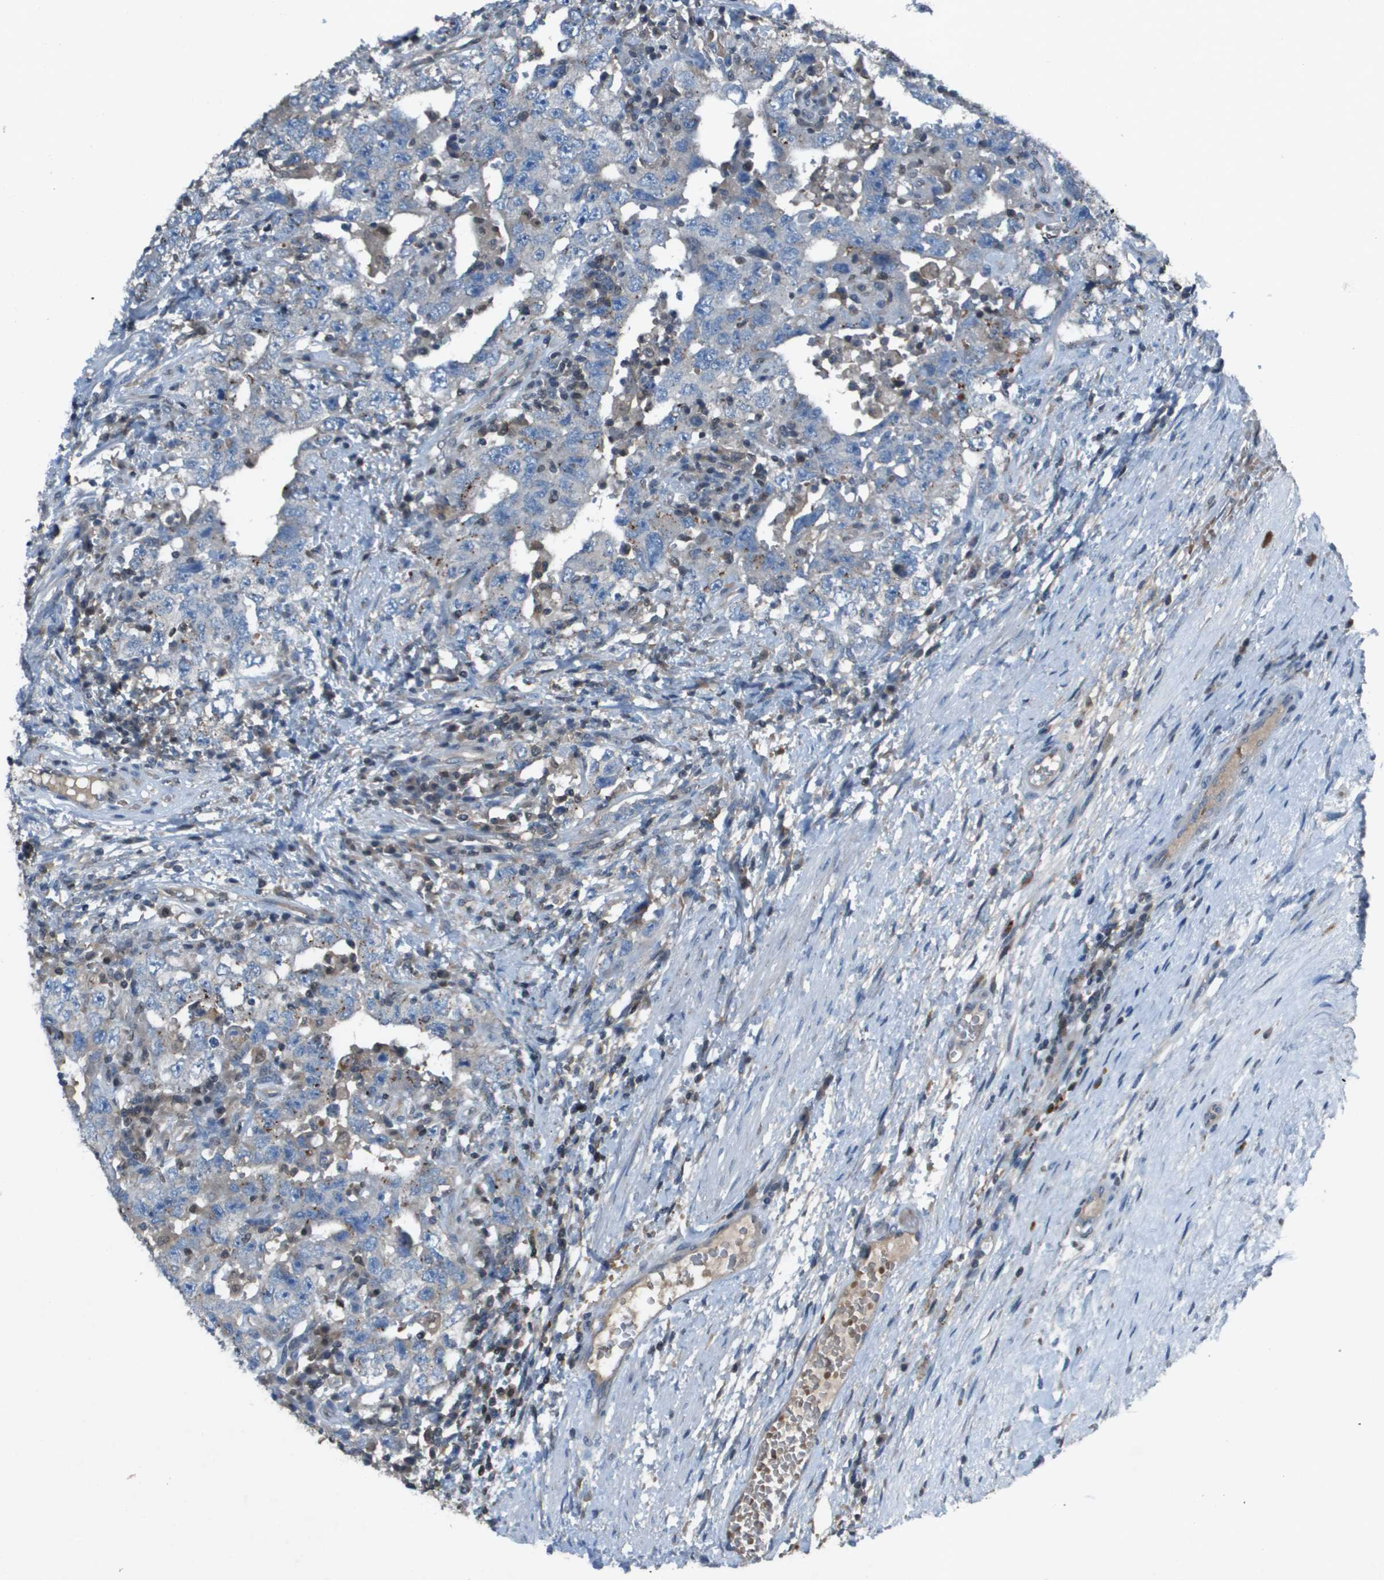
{"staining": {"intensity": "negative", "quantity": "none", "location": "none"}, "tissue": "testis cancer", "cell_type": "Tumor cells", "image_type": "cancer", "snomed": [{"axis": "morphology", "description": "Carcinoma, Embryonal, NOS"}, {"axis": "topography", "description": "Testis"}], "caption": "High power microscopy micrograph of an IHC micrograph of testis cancer, revealing no significant expression in tumor cells.", "gene": "CAMK4", "patient": {"sex": "male", "age": 26}}